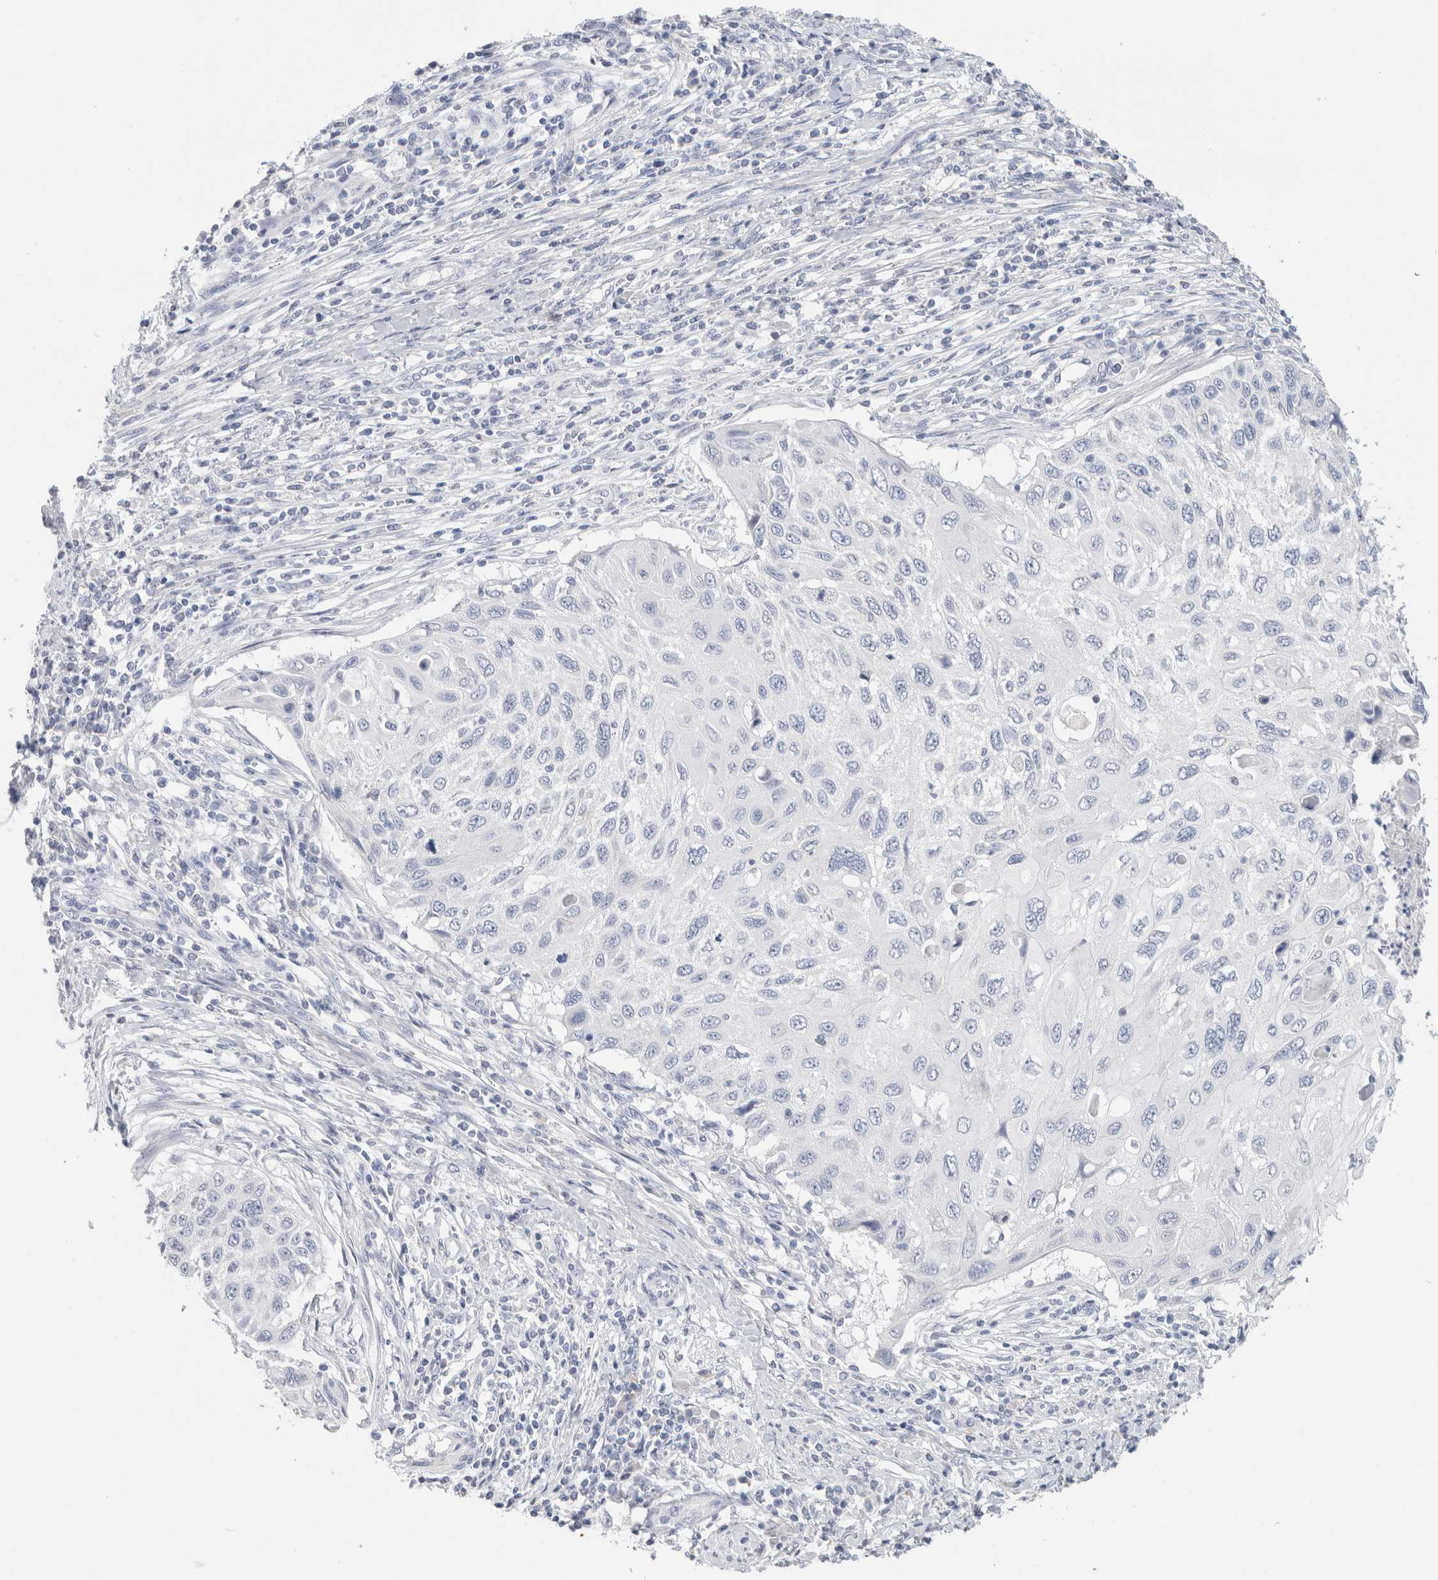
{"staining": {"intensity": "negative", "quantity": "none", "location": "none"}, "tissue": "cervical cancer", "cell_type": "Tumor cells", "image_type": "cancer", "snomed": [{"axis": "morphology", "description": "Squamous cell carcinoma, NOS"}, {"axis": "topography", "description": "Cervix"}], "caption": "Tumor cells show no significant protein staining in cervical squamous cell carcinoma.", "gene": "BCAN", "patient": {"sex": "female", "age": 70}}